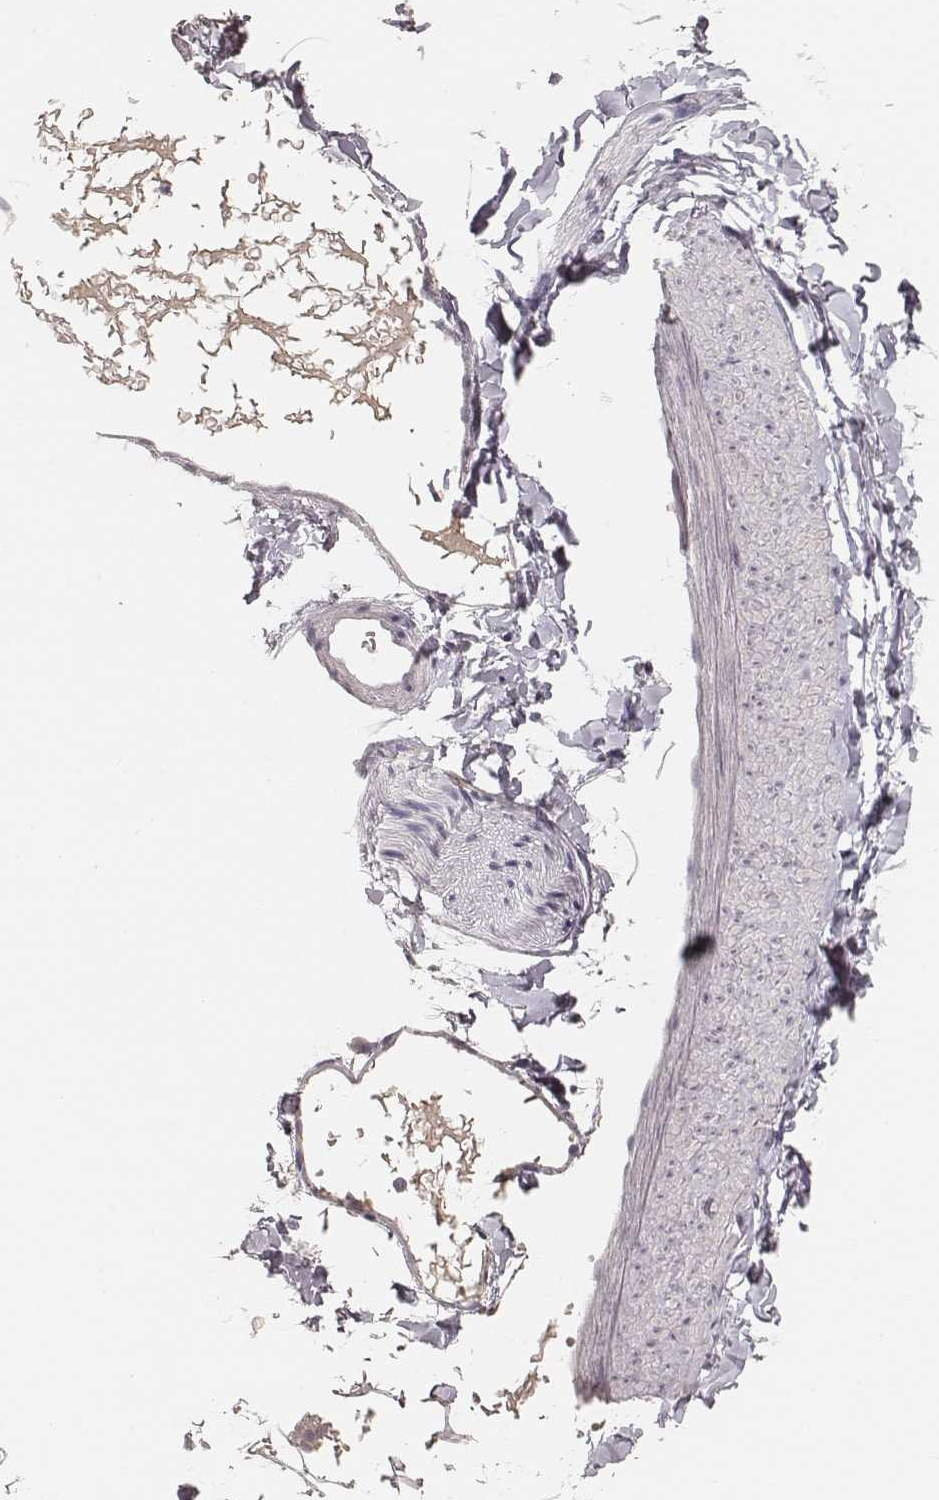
{"staining": {"intensity": "negative", "quantity": "none", "location": "none"}, "tissue": "adipose tissue", "cell_type": "Adipocytes", "image_type": "normal", "snomed": [{"axis": "morphology", "description": "Normal tissue, NOS"}, {"axis": "topography", "description": "Gallbladder"}, {"axis": "topography", "description": "Peripheral nerve tissue"}], "caption": "High power microscopy histopathology image of an IHC histopathology image of benign adipose tissue, revealing no significant staining in adipocytes. The staining was performed using DAB to visualize the protein expression in brown, while the nuclei were stained in blue with hematoxylin (Magnification: 20x).", "gene": "CD8A", "patient": {"sex": "female", "age": 45}}